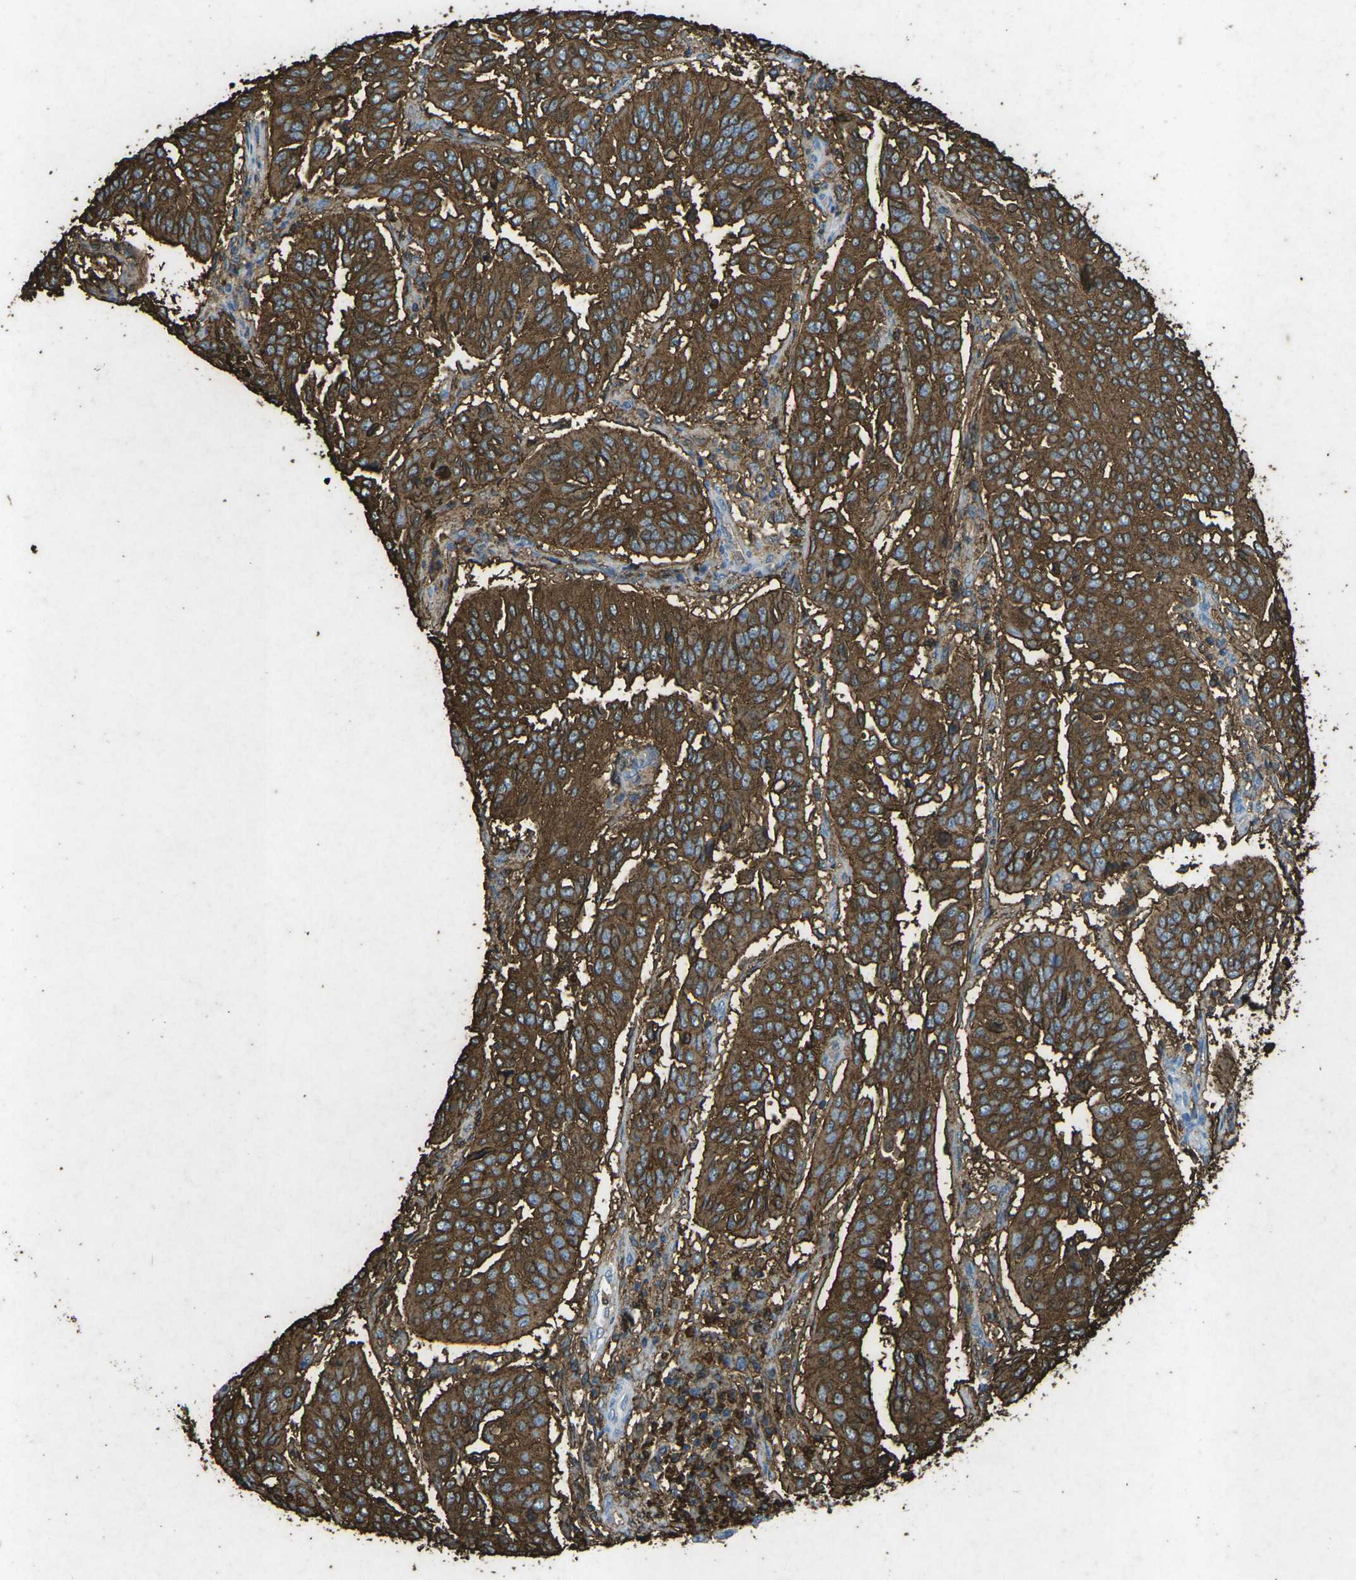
{"staining": {"intensity": "strong", "quantity": ">75%", "location": "cytoplasmic/membranous"}, "tissue": "cervical cancer", "cell_type": "Tumor cells", "image_type": "cancer", "snomed": [{"axis": "morphology", "description": "Normal tissue, NOS"}, {"axis": "morphology", "description": "Squamous cell carcinoma, NOS"}, {"axis": "topography", "description": "Cervix"}], "caption": "Immunohistochemical staining of cervical cancer (squamous cell carcinoma) demonstrates strong cytoplasmic/membranous protein staining in approximately >75% of tumor cells.", "gene": "CTAGE1", "patient": {"sex": "female", "age": 39}}